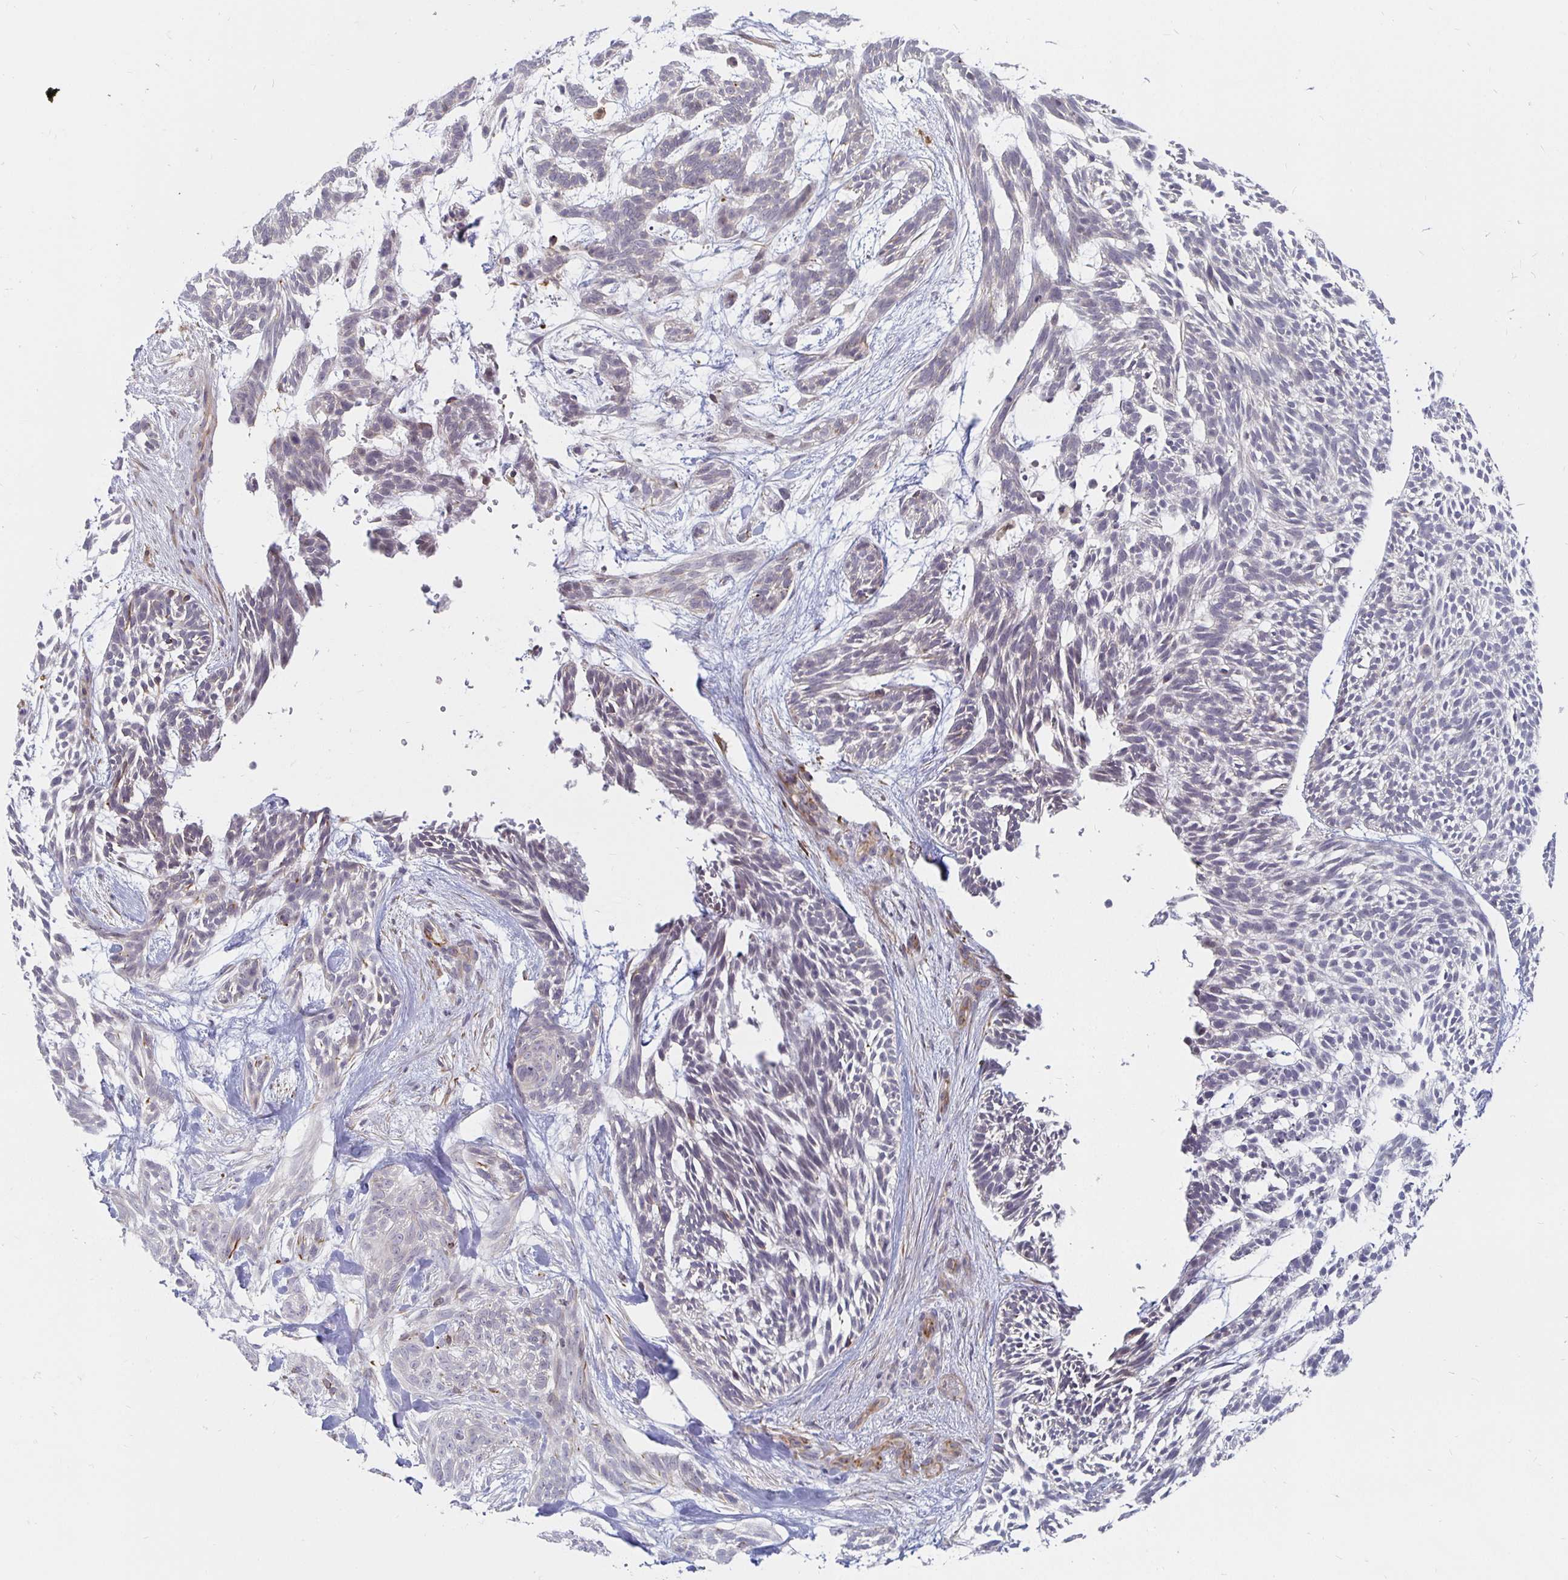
{"staining": {"intensity": "negative", "quantity": "none", "location": "none"}, "tissue": "skin cancer", "cell_type": "Tumor cells", "image_type": "cancer", "snomed": [{"axis": "morphology", "description": "Basal cell carcinoma"}, {"axis": "topography", "description": "Skin"}, {"axis": "topography", "description": "Skin, foot"}], "caption": "Immunohistochemistry (IHC) micrograph of human basal cell carcinoma (skin) stained for a protein (brown), which reveals no positivity in tumor cells.", "gene": "CCDC85A", "patient": {"sex": "female", "age": 77}}